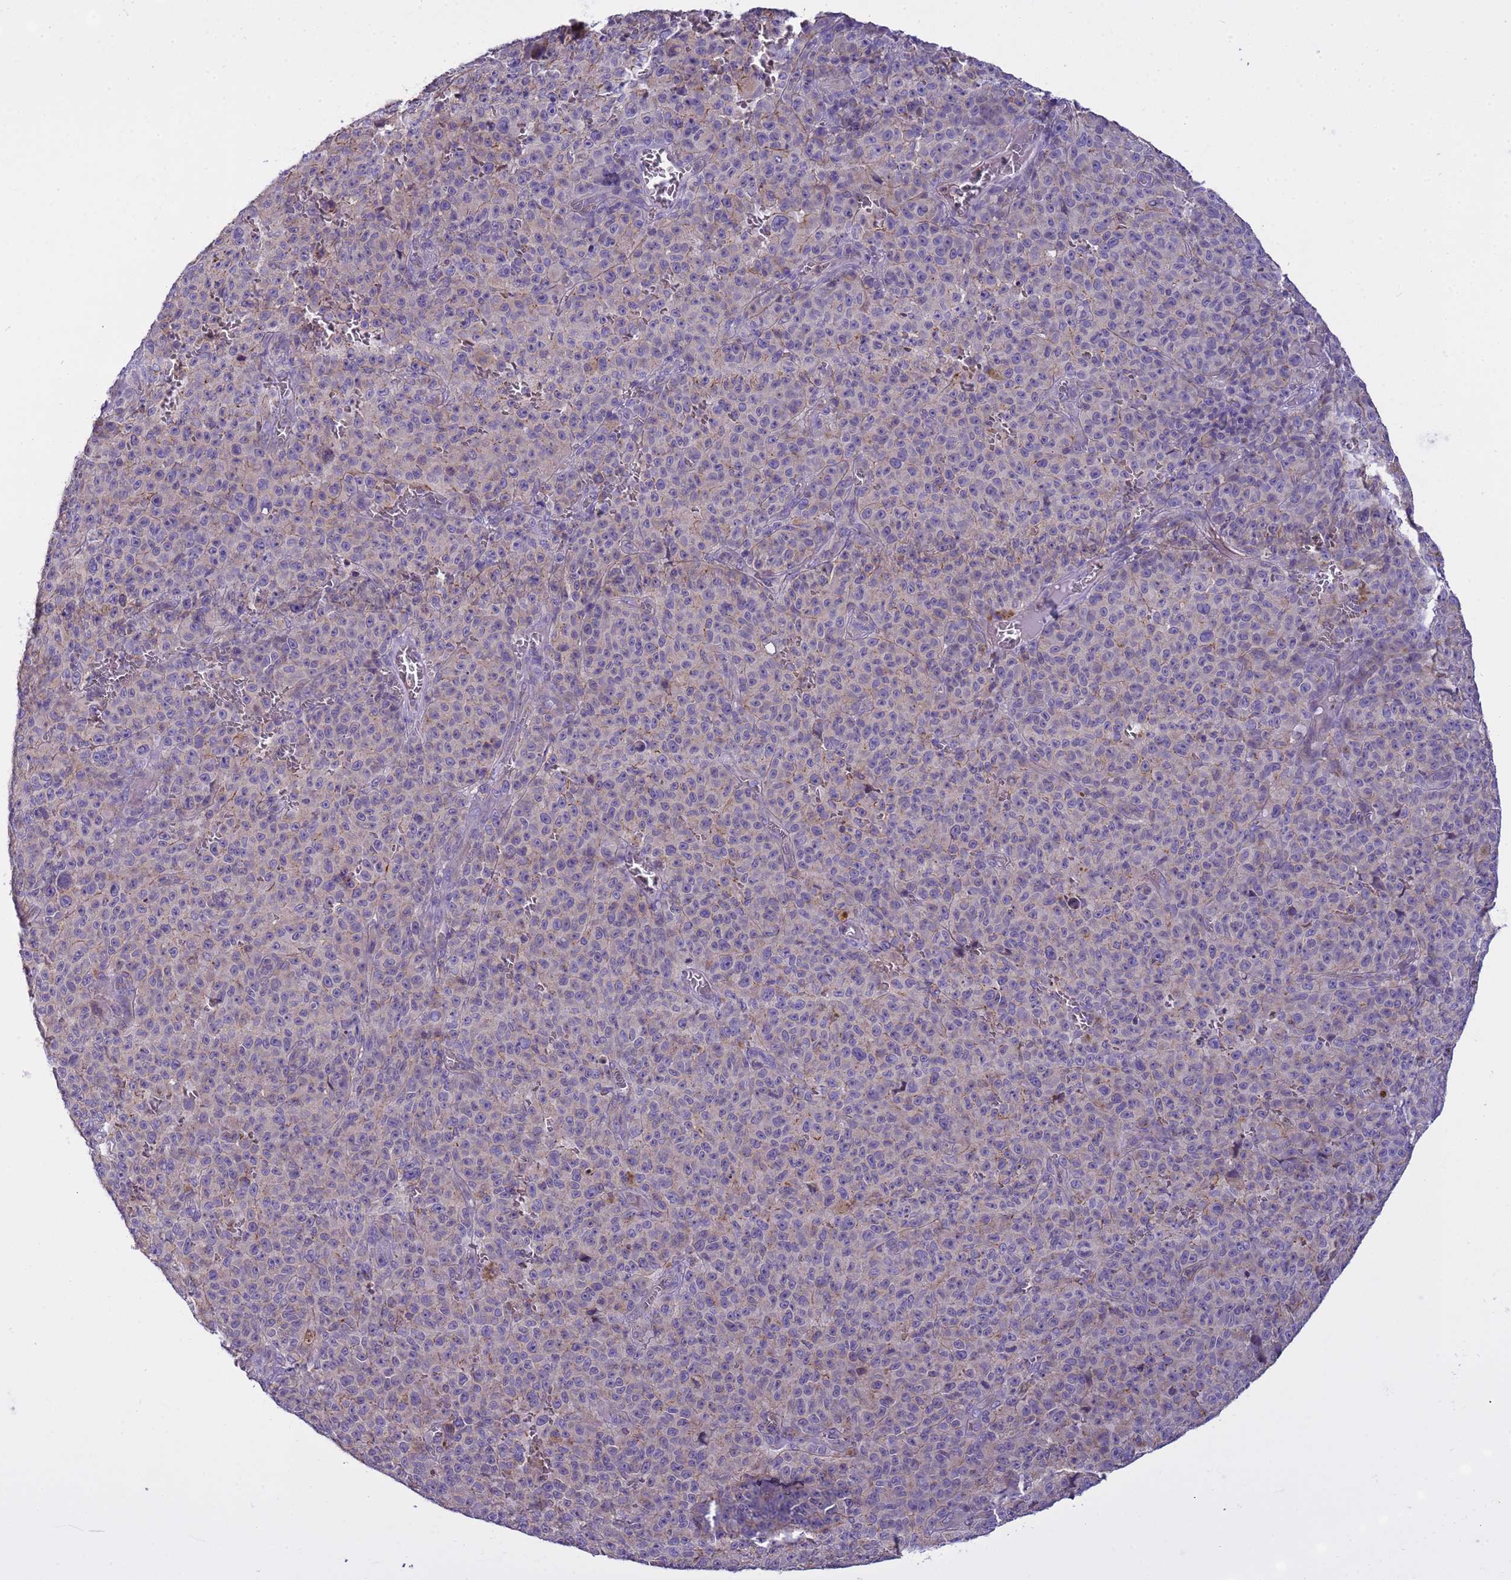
{"staining": {"intensity": "negative", "quantity": "none", "location": "none"}, "tissue": "melanoma", "cell_type": "Tumor cells", "image_type": "cancer", "snomed": [{"axis": "morphology", "description": "Malignant melanoma, NOS"}, {"axis": "topography", "description": "Skin"}], "caption": "A photomicrograph of human melanoma is negative for staining in tumor cells.", "gene": "PLCXD3", "patient": {"sex": "female", "age": 82}}